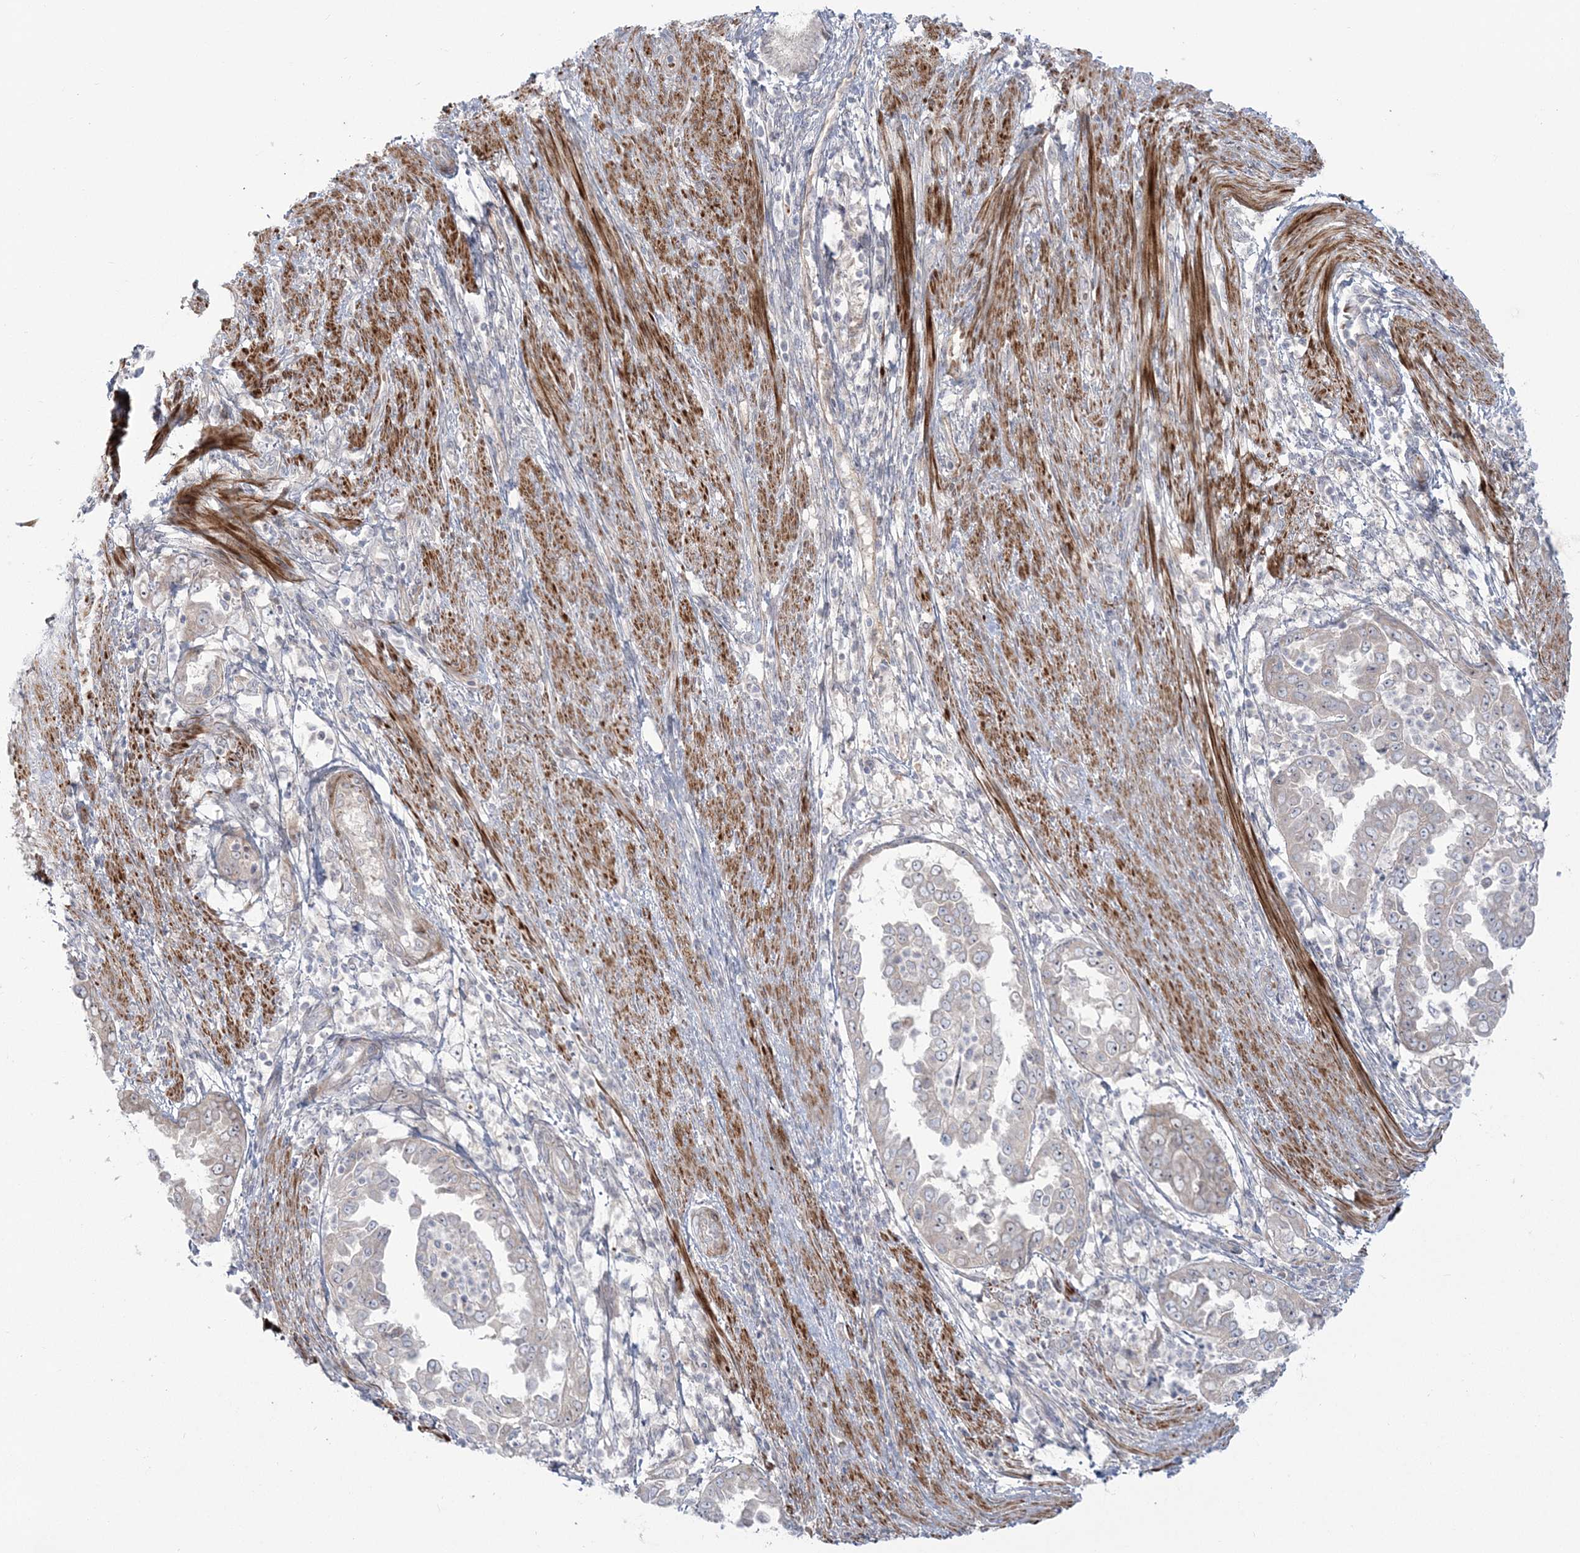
{"staining": {"intensity": "weak", "quantity": "25%-75%", "location": "cytoplasmic/membranous"}, "tissue": "endometrial cancer", "cell_type": "Tumor cells", "image_type": "cancer", "snomed": [{"axis": "morphology", "description": "Adenocarcinoma, NOS"}, {"axis": "topography", "description": "Endometrium"}], "caption": "A micrograph of human endometrial cancer stained for a protein displays weak cytoplasmic/membranous brown staining in tumor cells.", "gene": "NUDT9", "patient": {"sex": "female", "age": 85}}